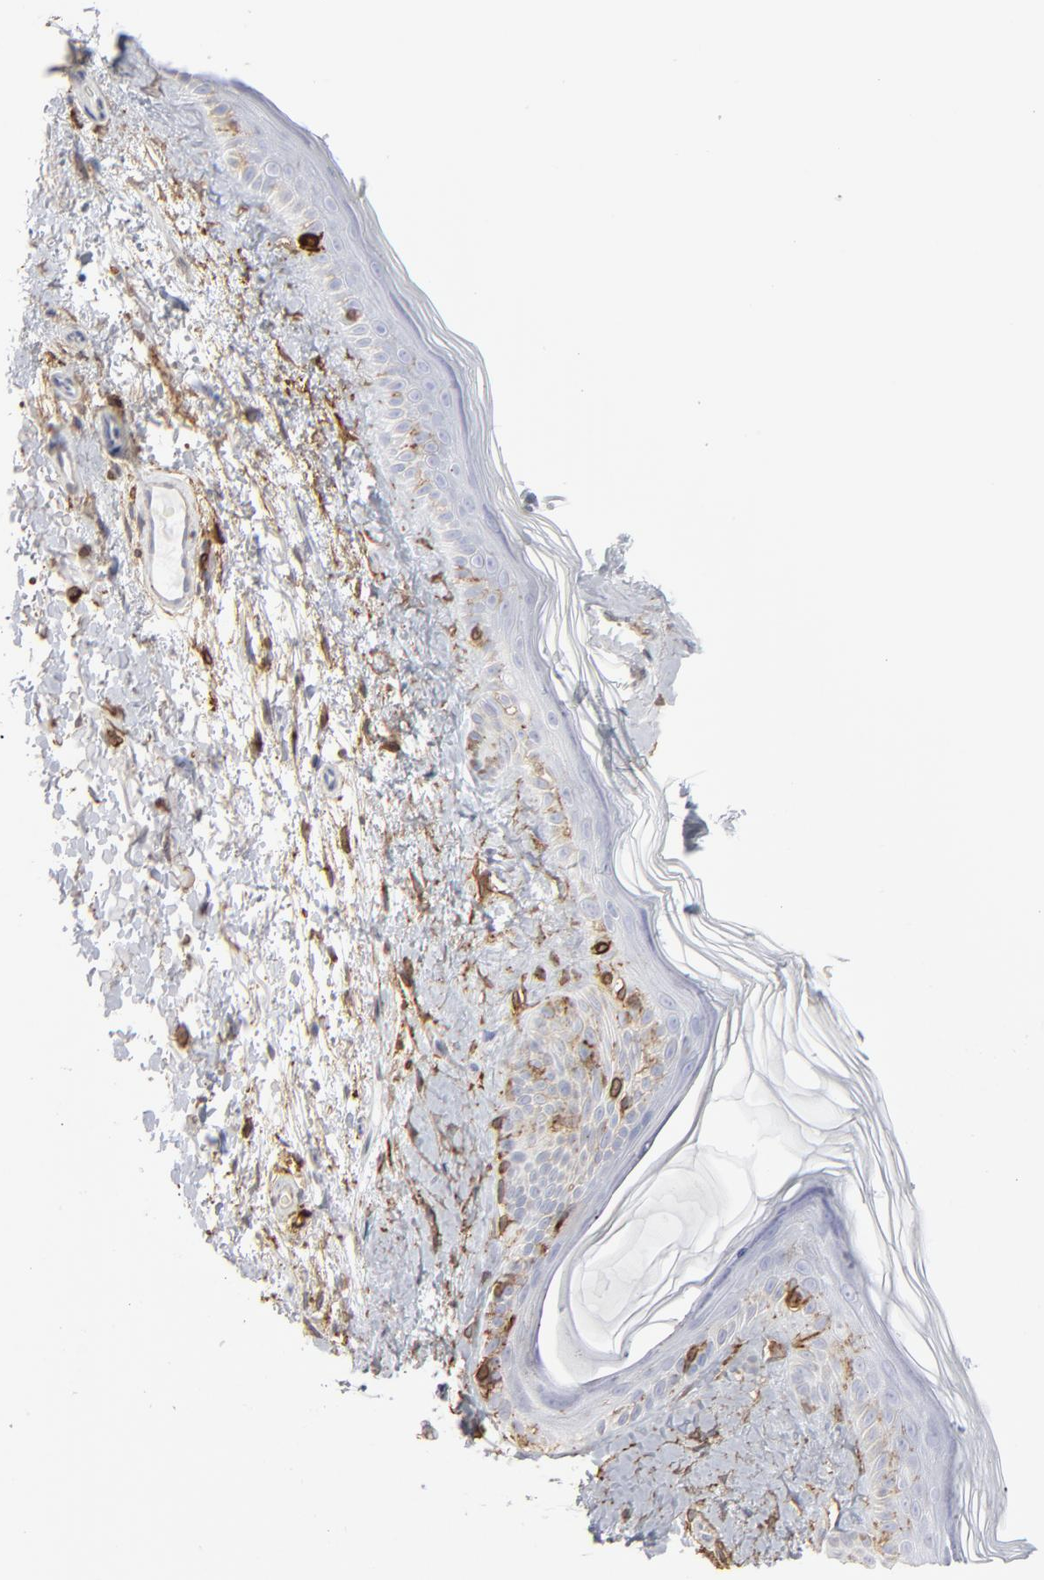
{"staining": {"intensity": "moderate", "quantity": ">75%", "location": "cytoplasmic/membranous"}, "tissue": "skin", "cell_type": "Fibroblasts", "image_type": "normal", "snomed": [{"axis": "morphology", "description": "Normal tissue, NOS"}, {"axis": "topography", "description": "Skin"}], "caption": "Protein expression analysis of benign skin shows moderate cytoplasmic/membranous staining in about >75% of fibroblasts. (brown staining indicates protein expression, while blue staining denotes nuclei).", "gene": "ANXA5", "patient": {"sex": "male", "age": 63}}